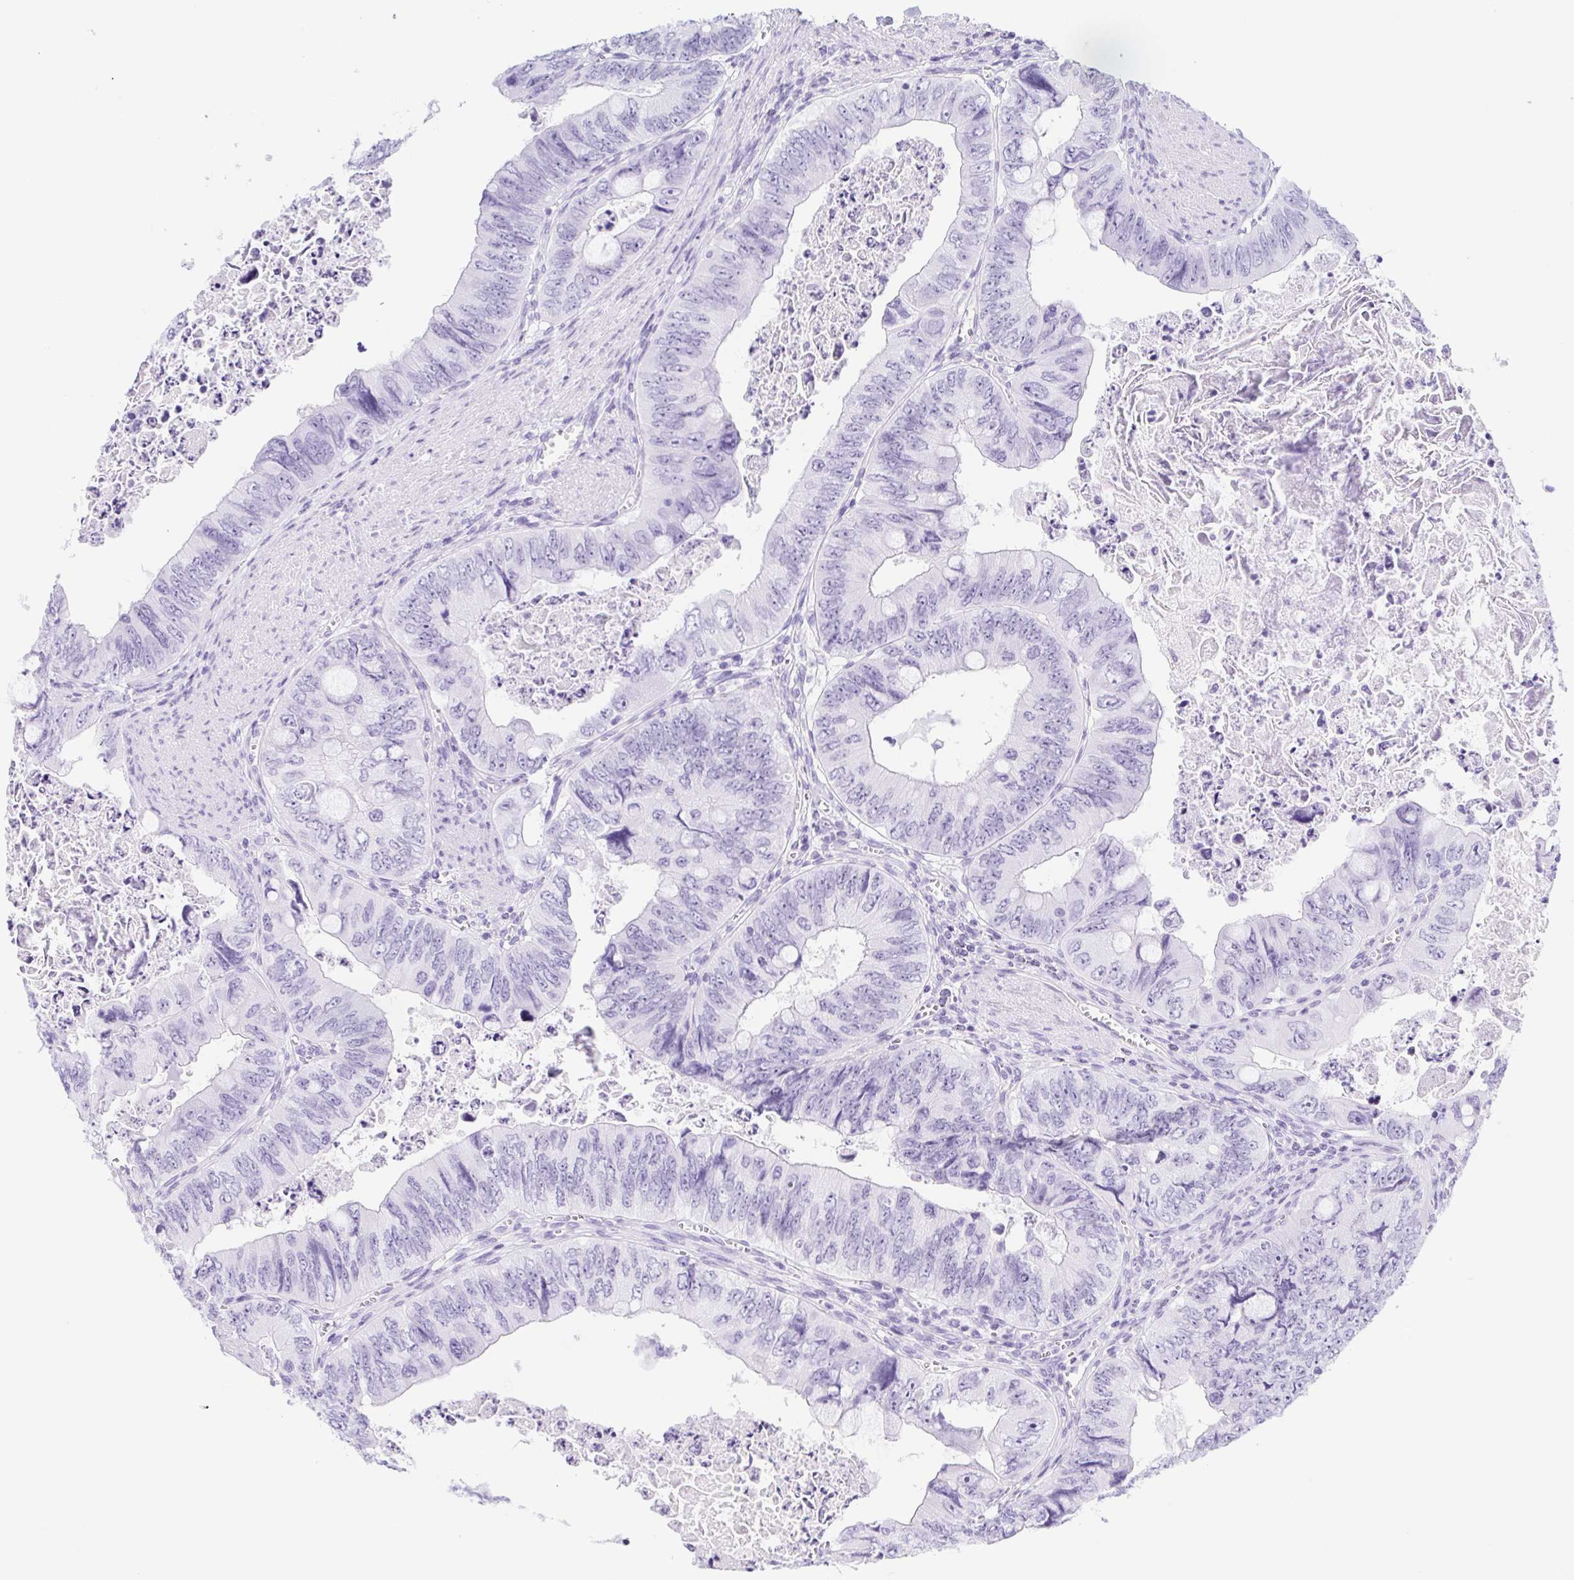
{"staining": {"intensity": "negative", "quantity": "none", "location": "none"}, "tissue": "colorectal cancer", "cell_type": "Tumor cells", "image_type": "cancer", "snomed": [{"axis": "morphology", "description": "Adenocarcinoma, NOS"}, {"axis": "topography", "description": "Colon"}], "caption": "IHC of colorectal adenocarcinoma demonstrates no positivity in tumor cells.", "gene": "CYP21A2", "patient": {"sex": "female", "age": 84}}